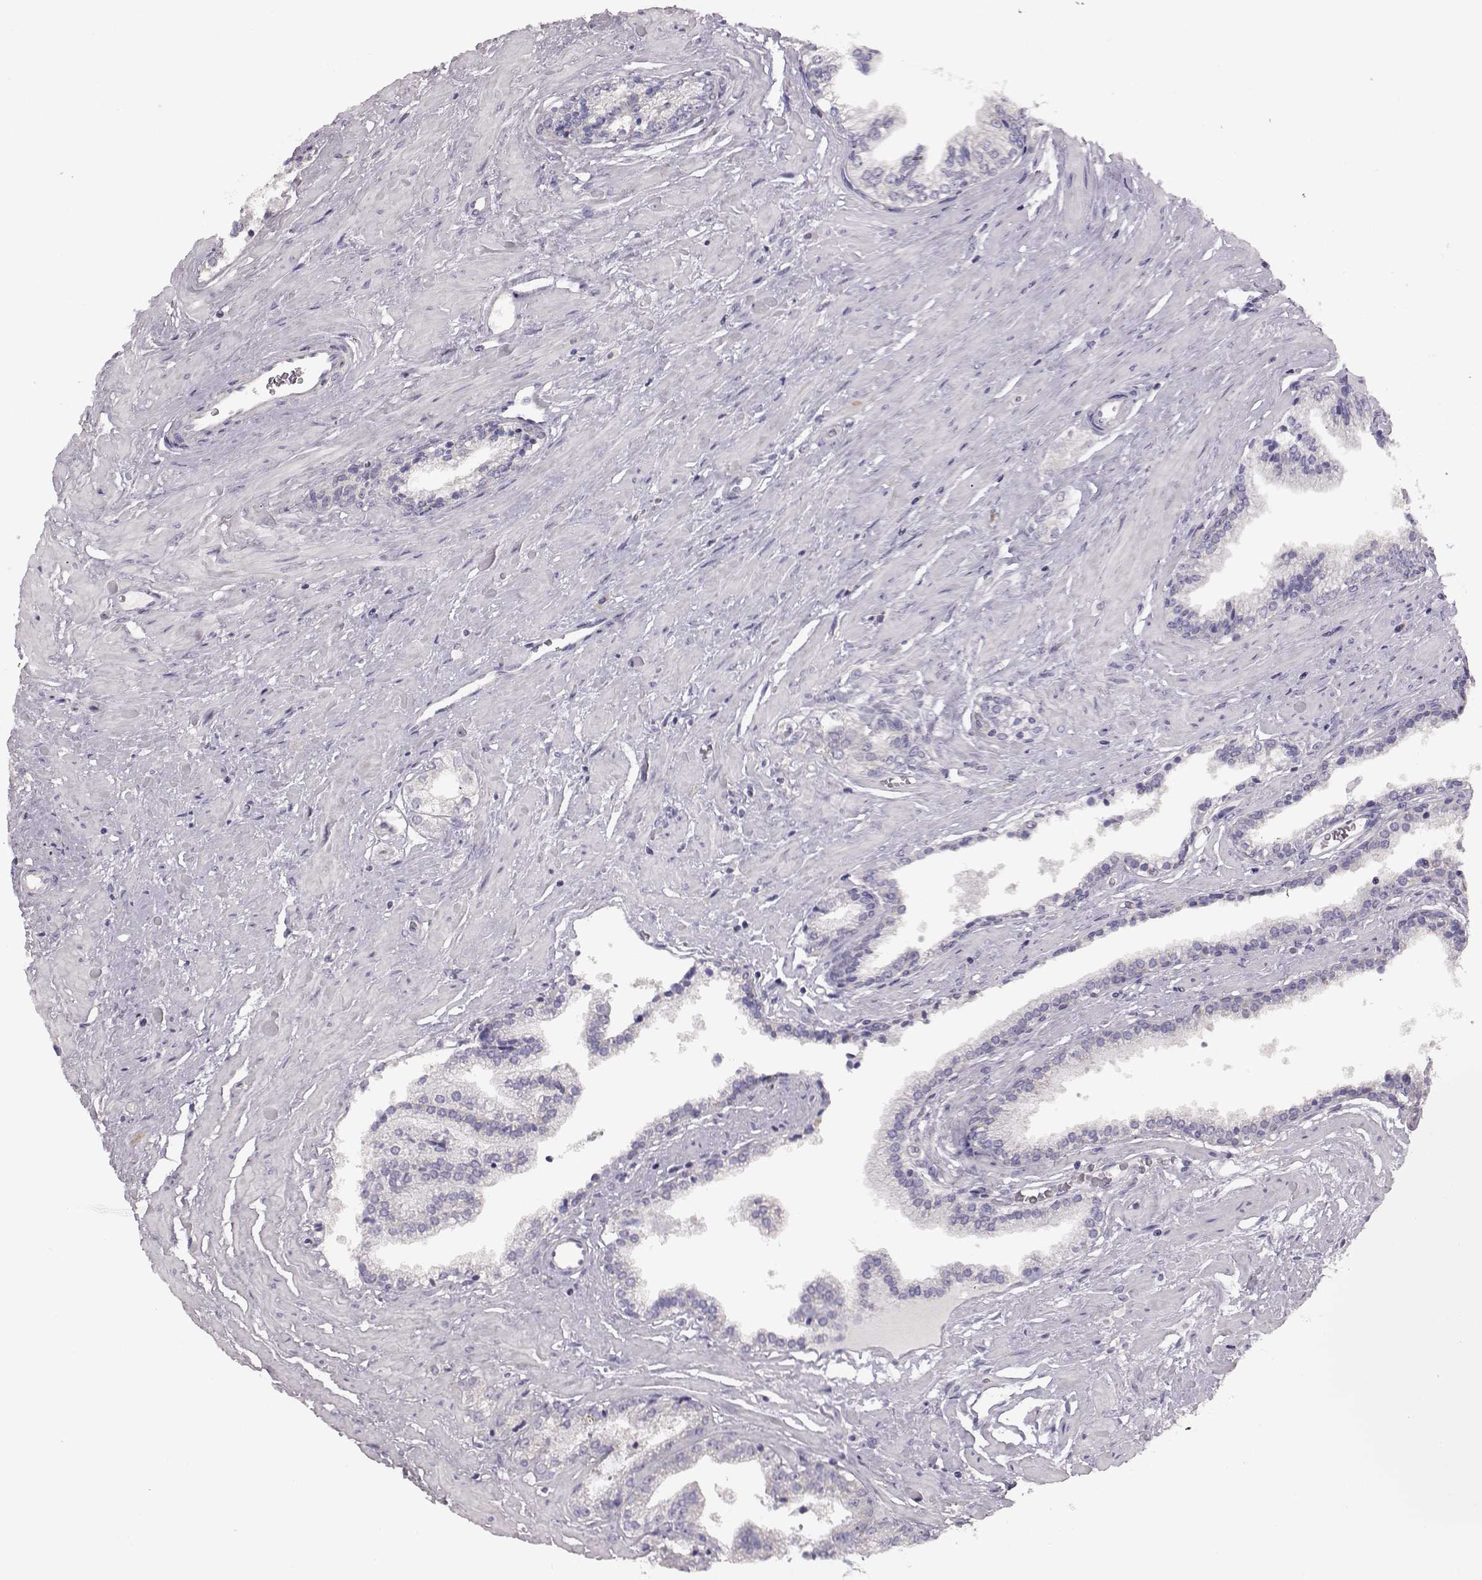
{"staining": {"intensity": "negative", "quantity": "none", "location": "none"}, "tissue": "prostate cancer", "cell_type": "Tumor cells", "image_type": "cancer", "snomed": [{"axis": "morphology", "description": "Adenocarcinoma, Low grade"}, {"axis": "topography", "description": "Prostate"}], "caption": "Immunohistochemistry histopathology image of prostate adenocarcinoma (low-grade) stained for a protein (brown), which displays no expression in tumor cells. (Brightfield microscopy of DAB (3,3'-diaminobenzidine) immunohistochemistry at high magnification).", "gene": "ADGRG2", "patient": {"sex": "male", "age": 60}}